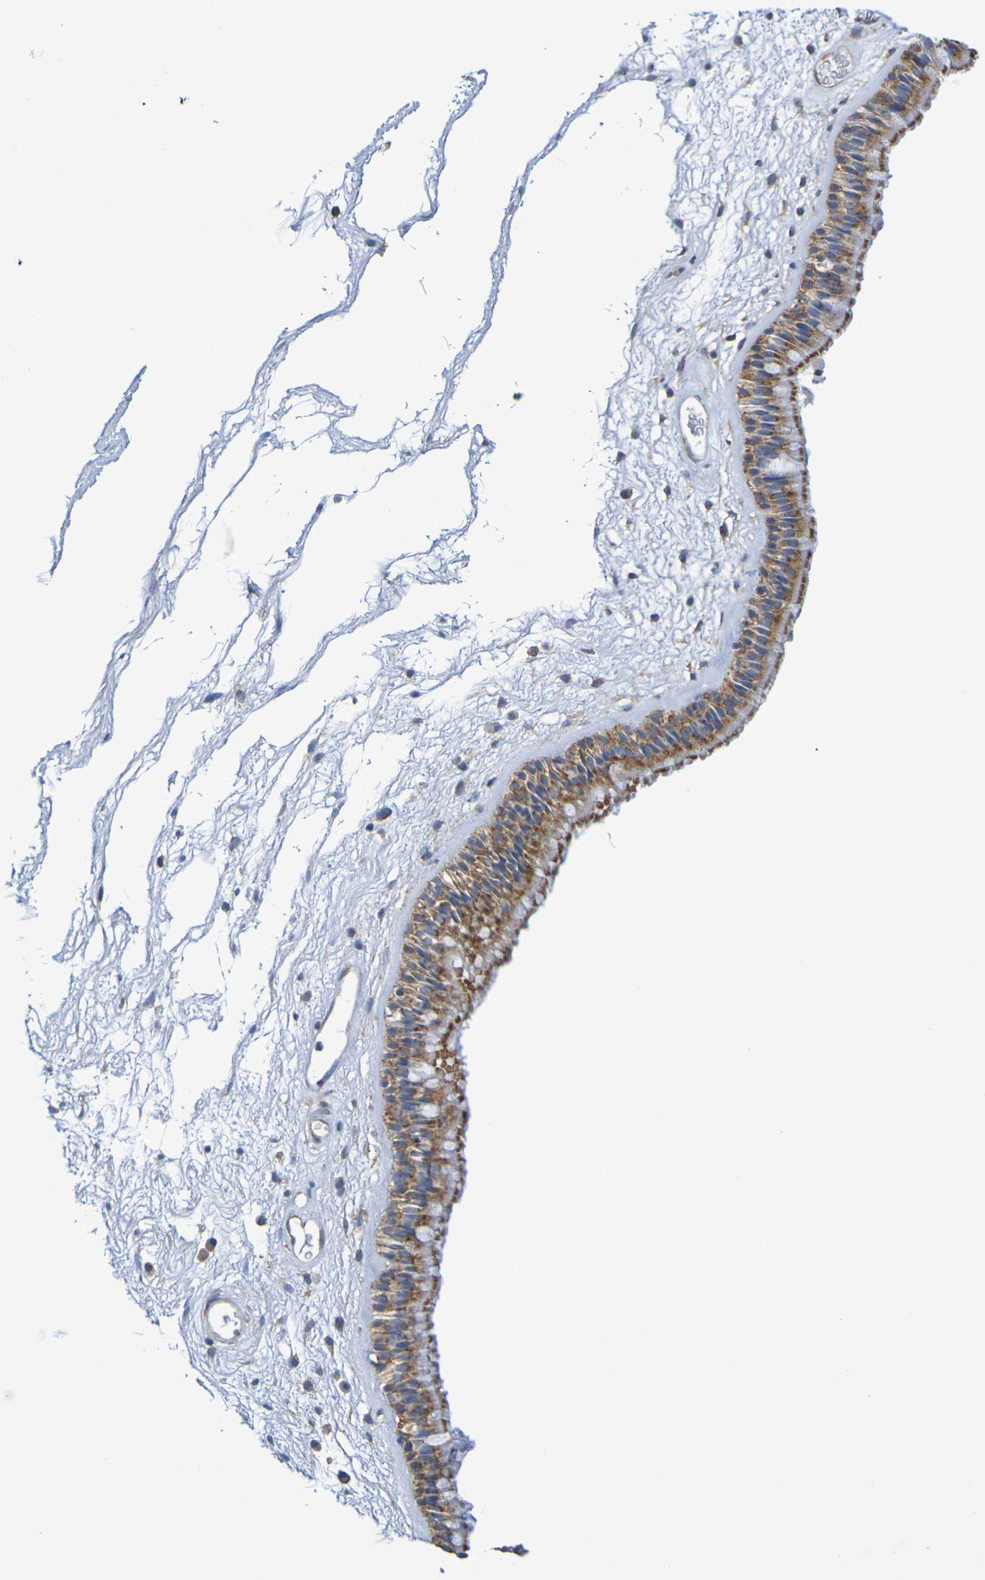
{"staining": {"intensity": "strong", "quantity": ">75%", "location": "cytoplasmic/membranous"}, "tissue": "nasopharynx", "cell_type": "Respiratory epithelial cells", "image_type": "normal", "snomed": [{"axis": "morphology", "description": "Normal tissue, NOS"}, {"axis": "morphology", "description": "Inflammation, NOS"}, {"axis": "topography", "description": "Nasopharynx"}], "caption": "An immunohistochemistry (IHC) micrograph of benign tissue is shown. Protein staining in brown highlights strong cytoplasmic/membranous positivity in nasopharynx within respiratory epithelial cells.", "gene": "CHRNB1", "patient": {"sex": "male", "age": 48}}